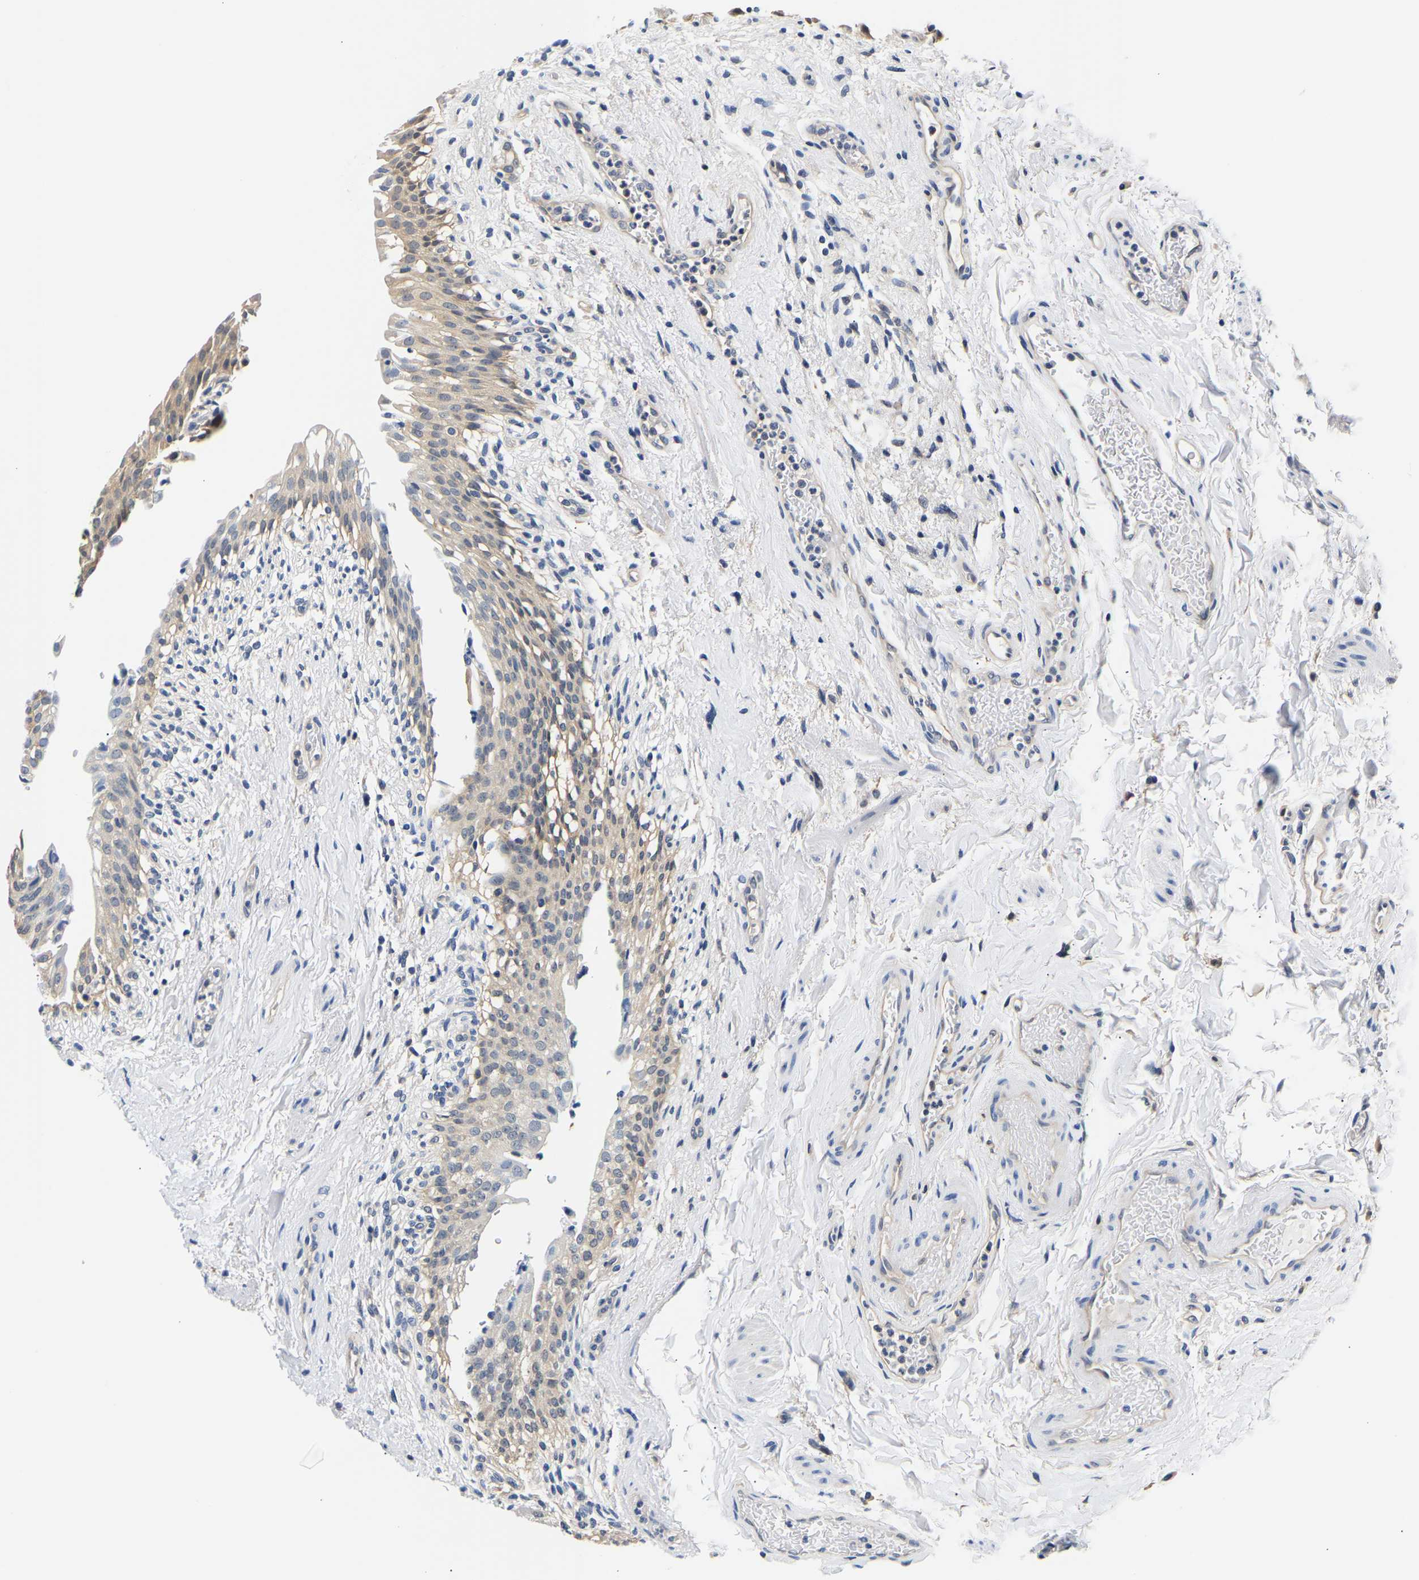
{"staining": {"intensity": "weak", "quantity": ">75%", "location": "cytoplasmic/membranous"}, "tissue": "urinary bladder", "cell_type": "Urothelial cells", "image_type": "normal", "snomed": [{"axis": "morphology", "description": "Normal tissue, NOS"}, {"axis": "topography", "description": "Urinary bladder"}], "caption": "DAB immunohistochemical staining of unremarkable human urinary bladder displays weak cytoplasmic/membranous protein positivity in about >75% of urothelial cells.", "gene": "UCHL3", "patient": {"sex": "female", "age": 60}}